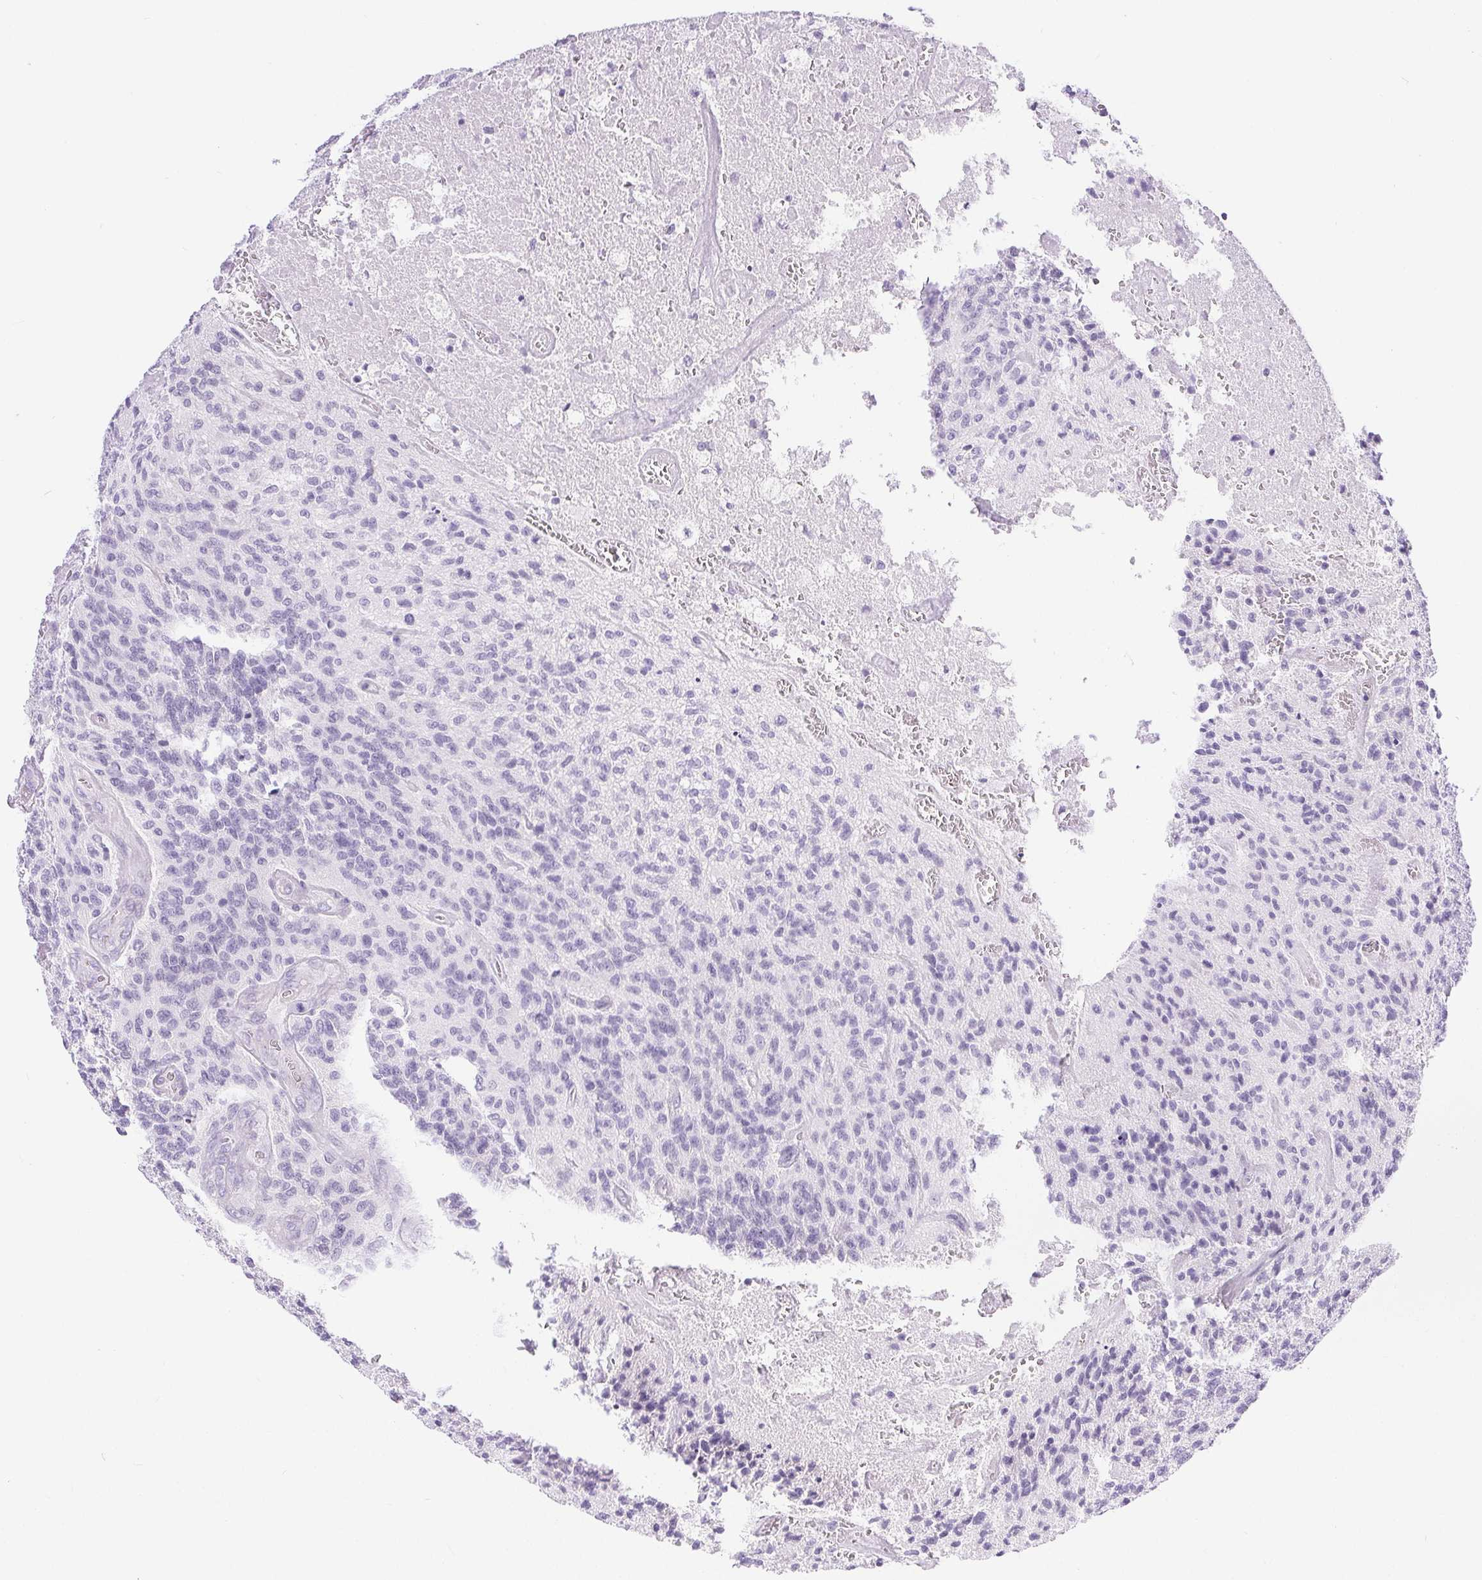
{"staining": {"intensity": "negative", "quantity": "none", "location": "none"}, "tissue": "glioma", "cell_type": "Tumor cells", "image_type": "cancer", "snomed": [{"axis": "morphology", "description": "Glioma, malignant, High grade"}, {"axis": "topography", "description": "Brain"}], "caption": "The immunohistochemistry (IHC) image has no significant positivity in tumor cells of glioma tissue. (Stains: DAB (3,3'-diaminobenzidine) immunohistochemistry (IHC) with hematoxylin counter stain, Microscopy: brightfield microscopy at high magnification).", "gene": "XDH", "patient": {"sex": "male", "age": 76}}